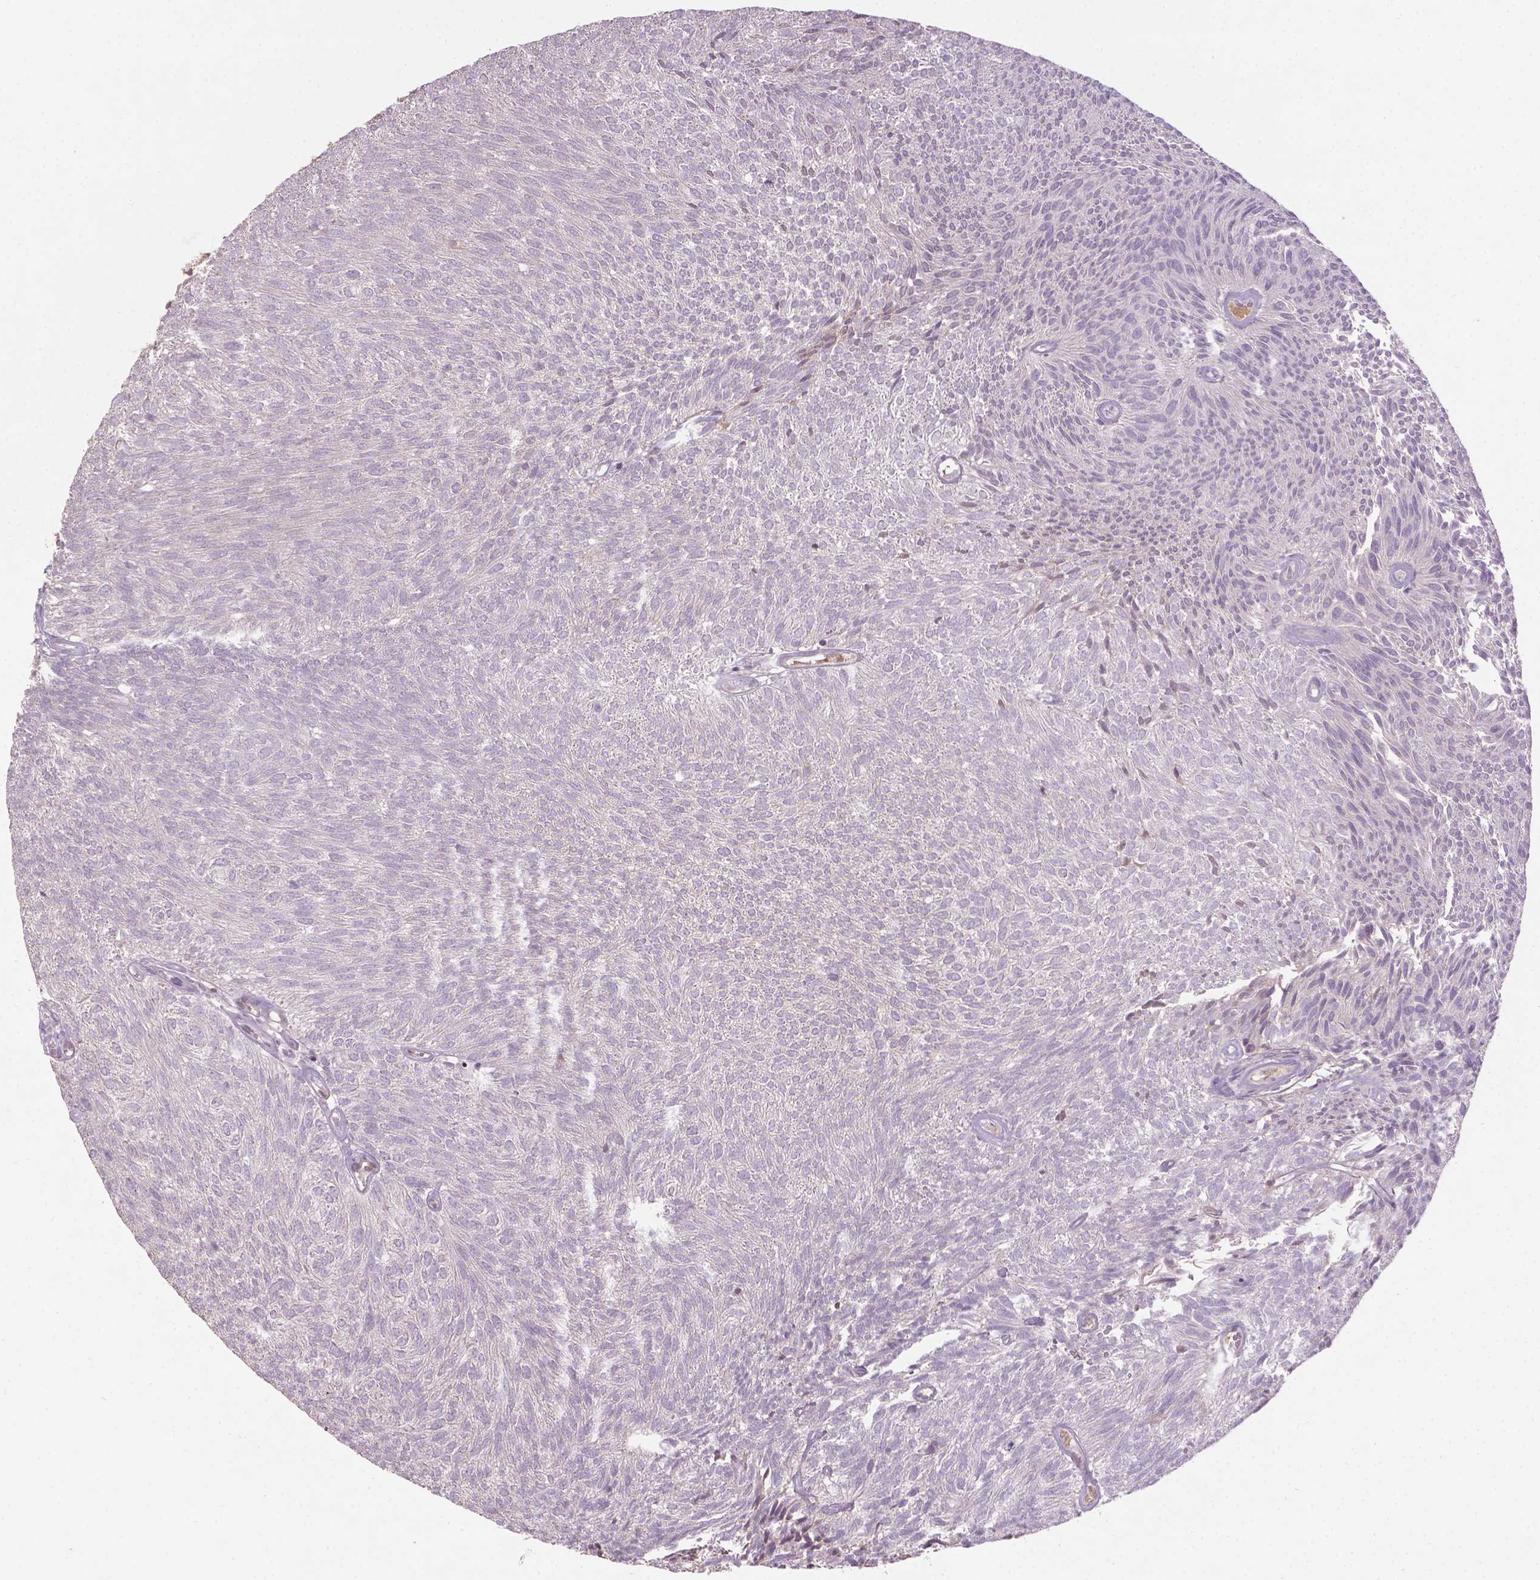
{"staining": {"intensity": "negative", "quantity": "none", "location": "none"}, "tissue": "urothelial cancer", "cell_type": "Tumor cells", "image_type": "cancer", "snomed": [{"axis": "morphology", "description": "Urothelial carcinoma, Low grade"}, {"axis": "topography", "description": "Urinary bladder"}], "caption": "Tumor cells are negative for protein expression in human urothelial cancer.", "gene": "SOX17", "patient": {"sex": "male", "age": 77}}